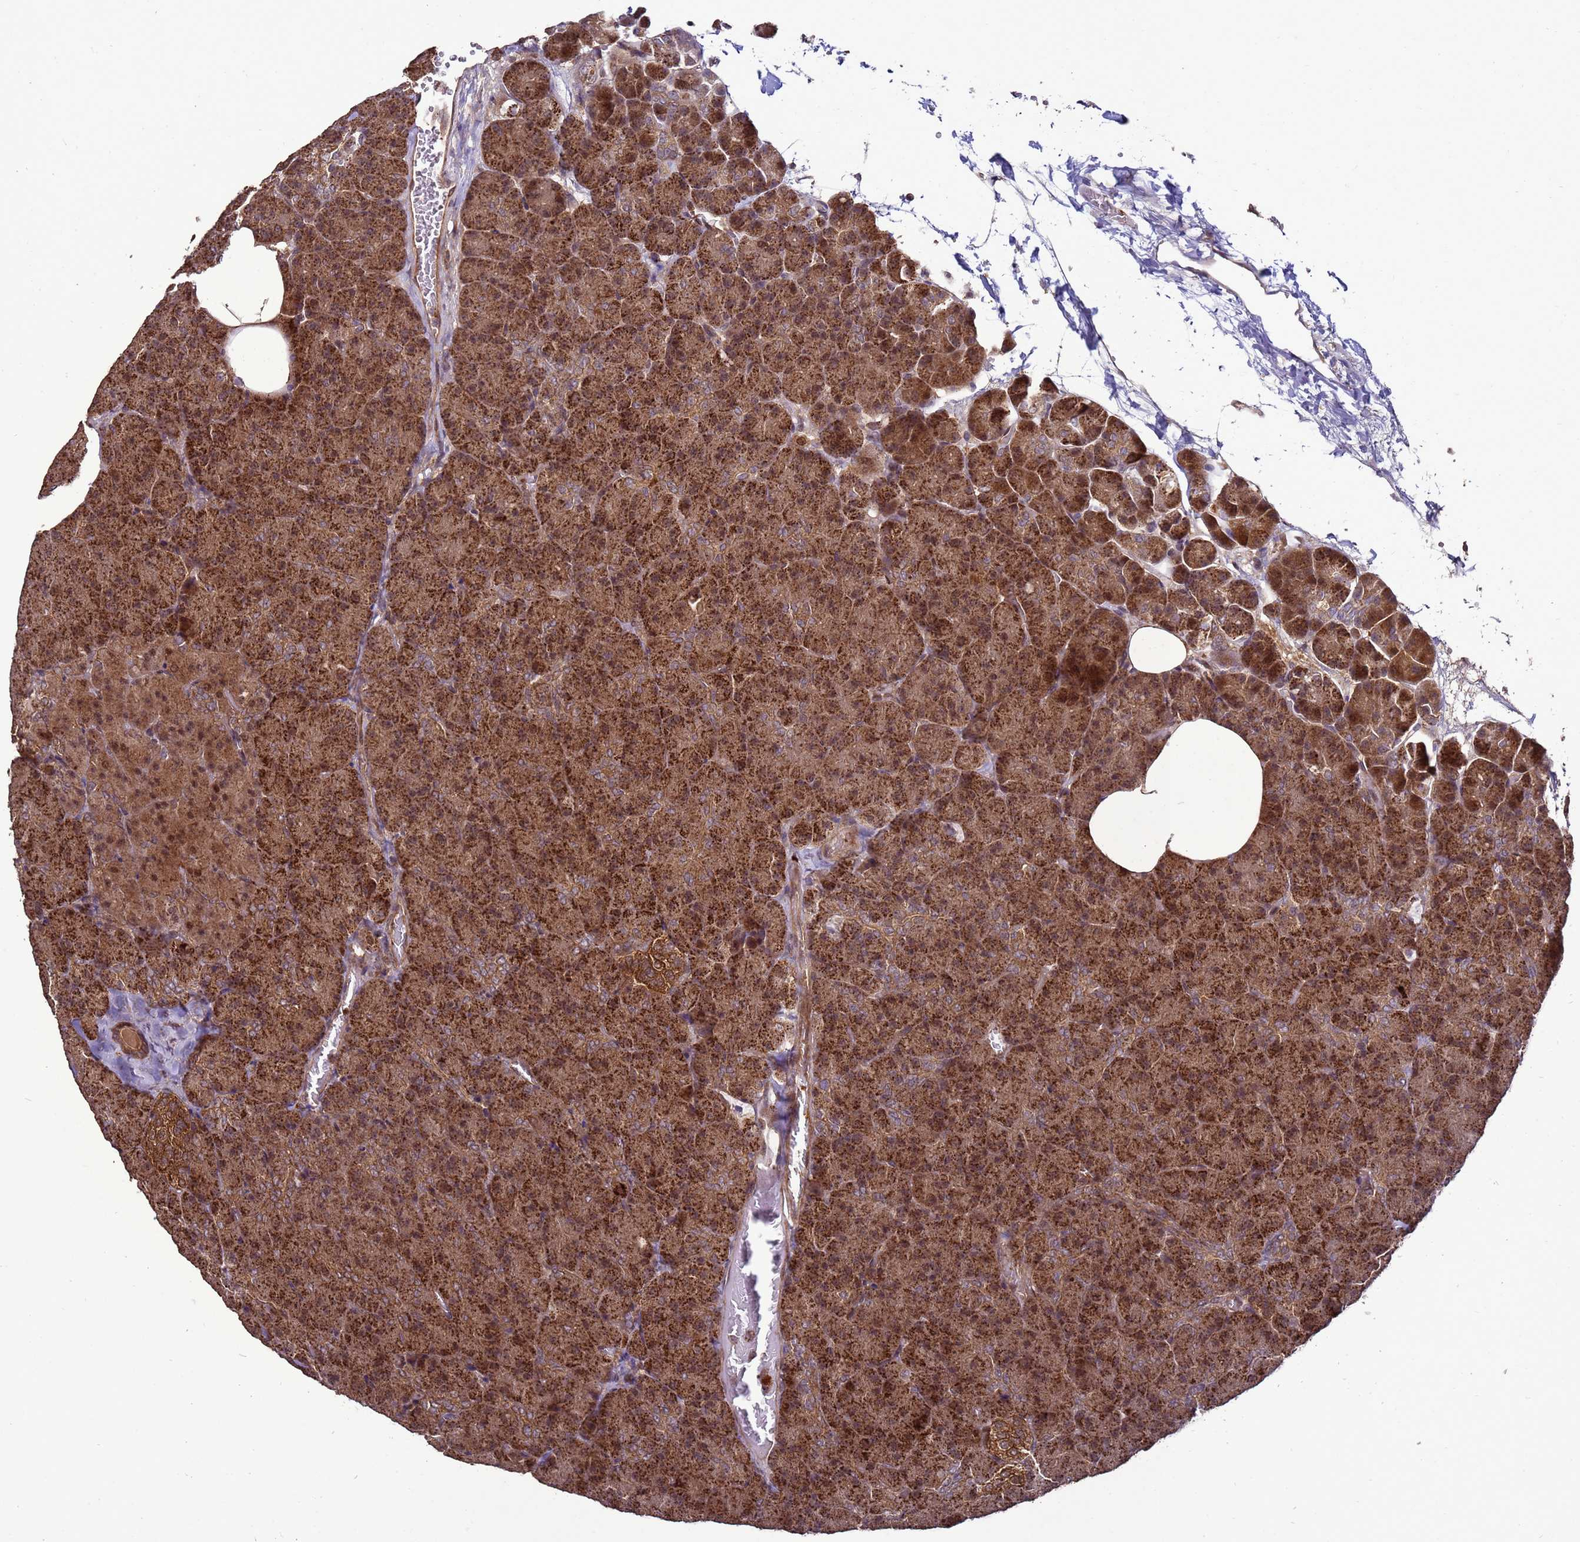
{"staining": {"intensity": "strong", "quantity": ">75%", "location": "cytoplasmic/membranous"}, "tissue": "pancreas", "cell_type": "Exocrine glandular cells", "image_type": "normal", "snomed": [{"axis": "morphology", "description": "Normal tissue, NOS"}, {"axis": "morphology", "description": "Carcinoid, malignant, NOS"}, {"axis": "topography", "description": "Pancreas"}], "caption": "Protein staining demonstrates strong cytoplasmic/membranous expression in about >75% of exocrine glandular cells in normal pancreas.", "gene": "CRBN", "patient": {"sex": "female", "age": 35}}